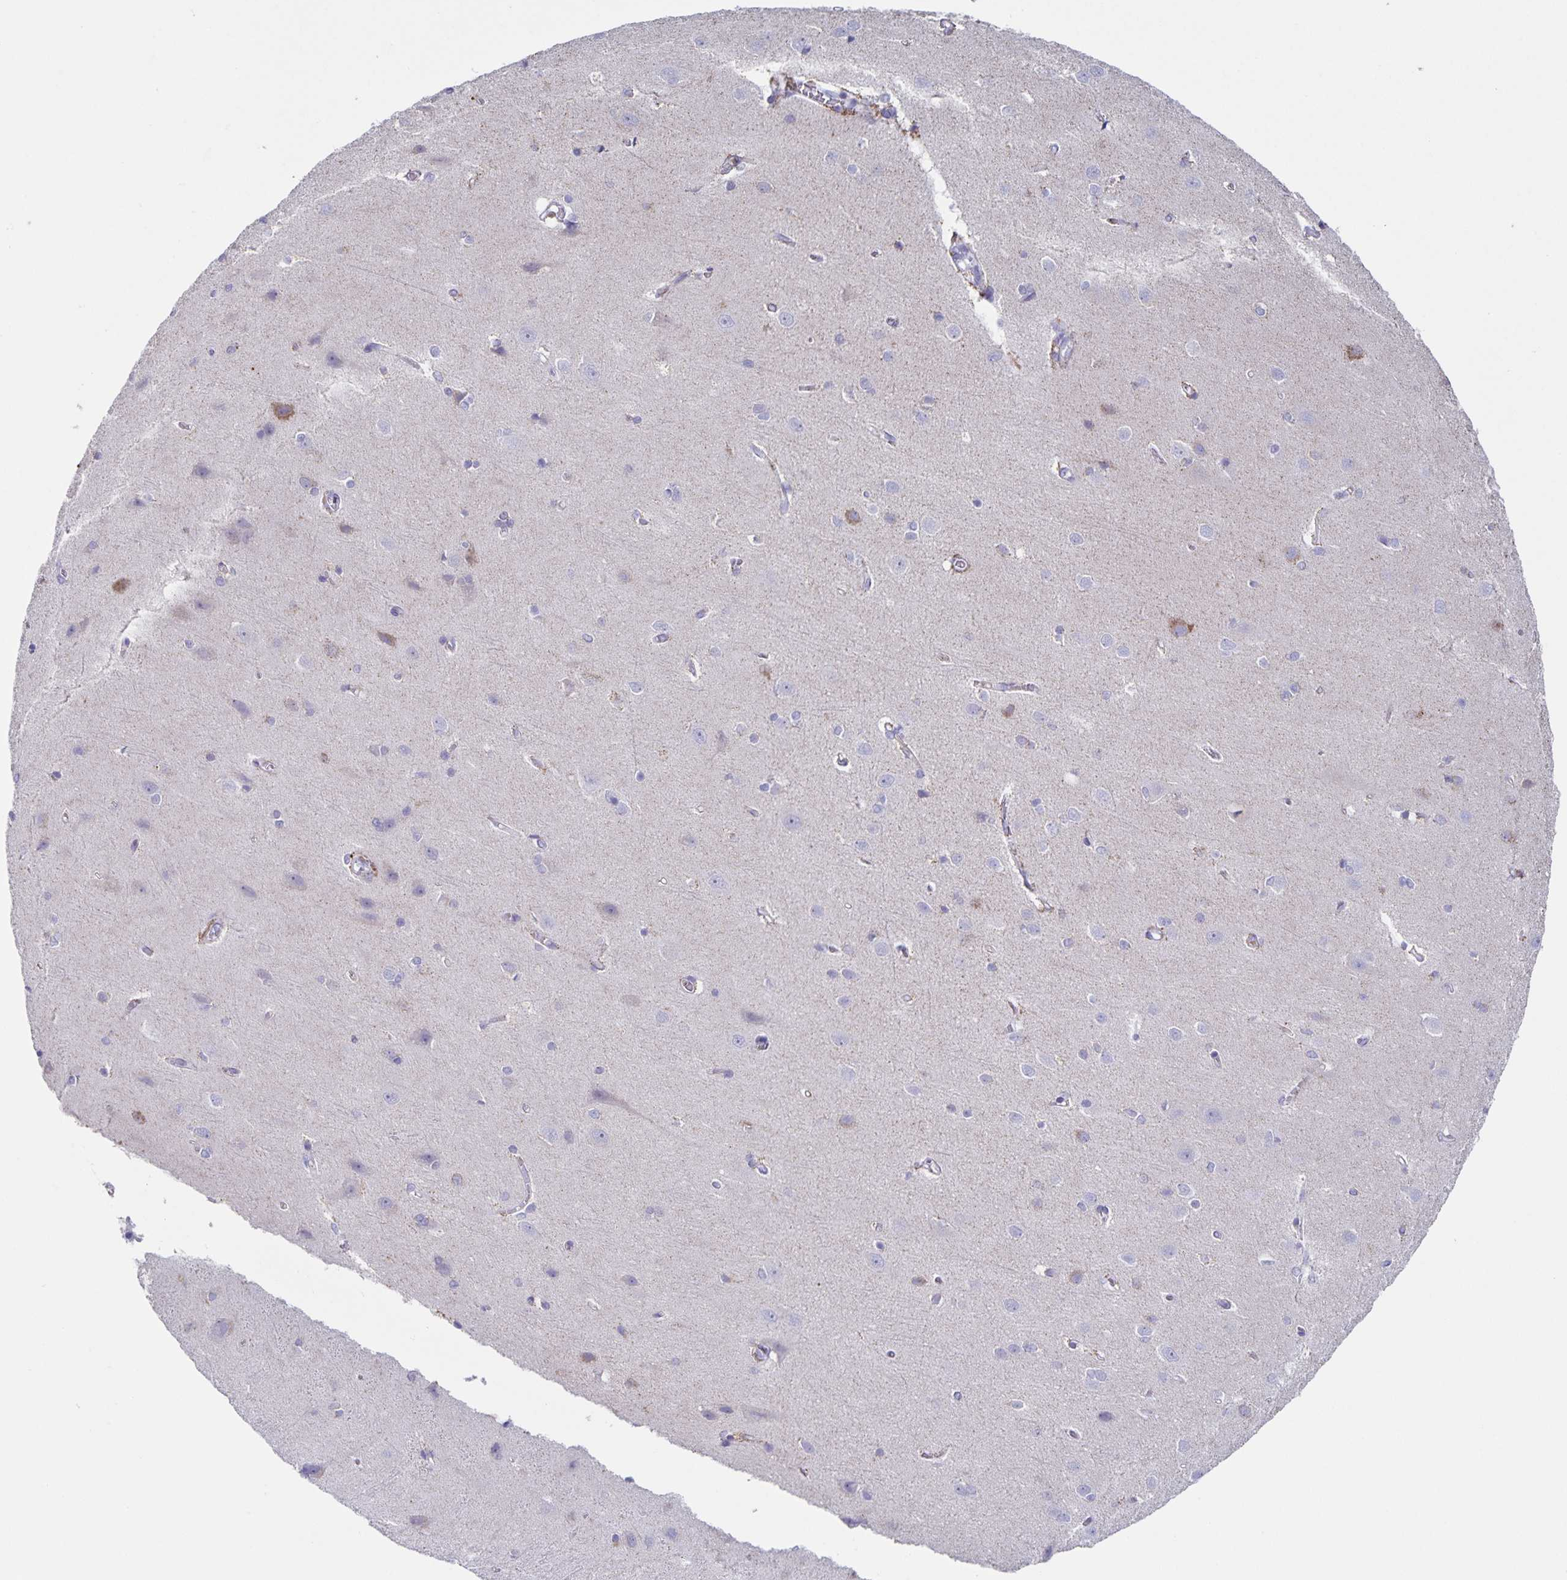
{"staining": {"intensity": "moderate", "quantity": "<25%", "location": "cytoplasmic/membranous"}, "tissue": "cerebral cortex", "cell_type": "Endothelial cells", "image_type": "normal", "snomed": [{"axis": "morphology", "description": "Normal tissue, NOS"}, {"axis": "topography", "description": "Cerebral cortex"}], "caption": "This is a histology image of IHC staining of normal cerebral cortex, which shows moderate staining in the cytoplasmic/membranous of endothelial cells.", "gene": "RPL36A", "patient": {"sex": "male", "age": 37}}